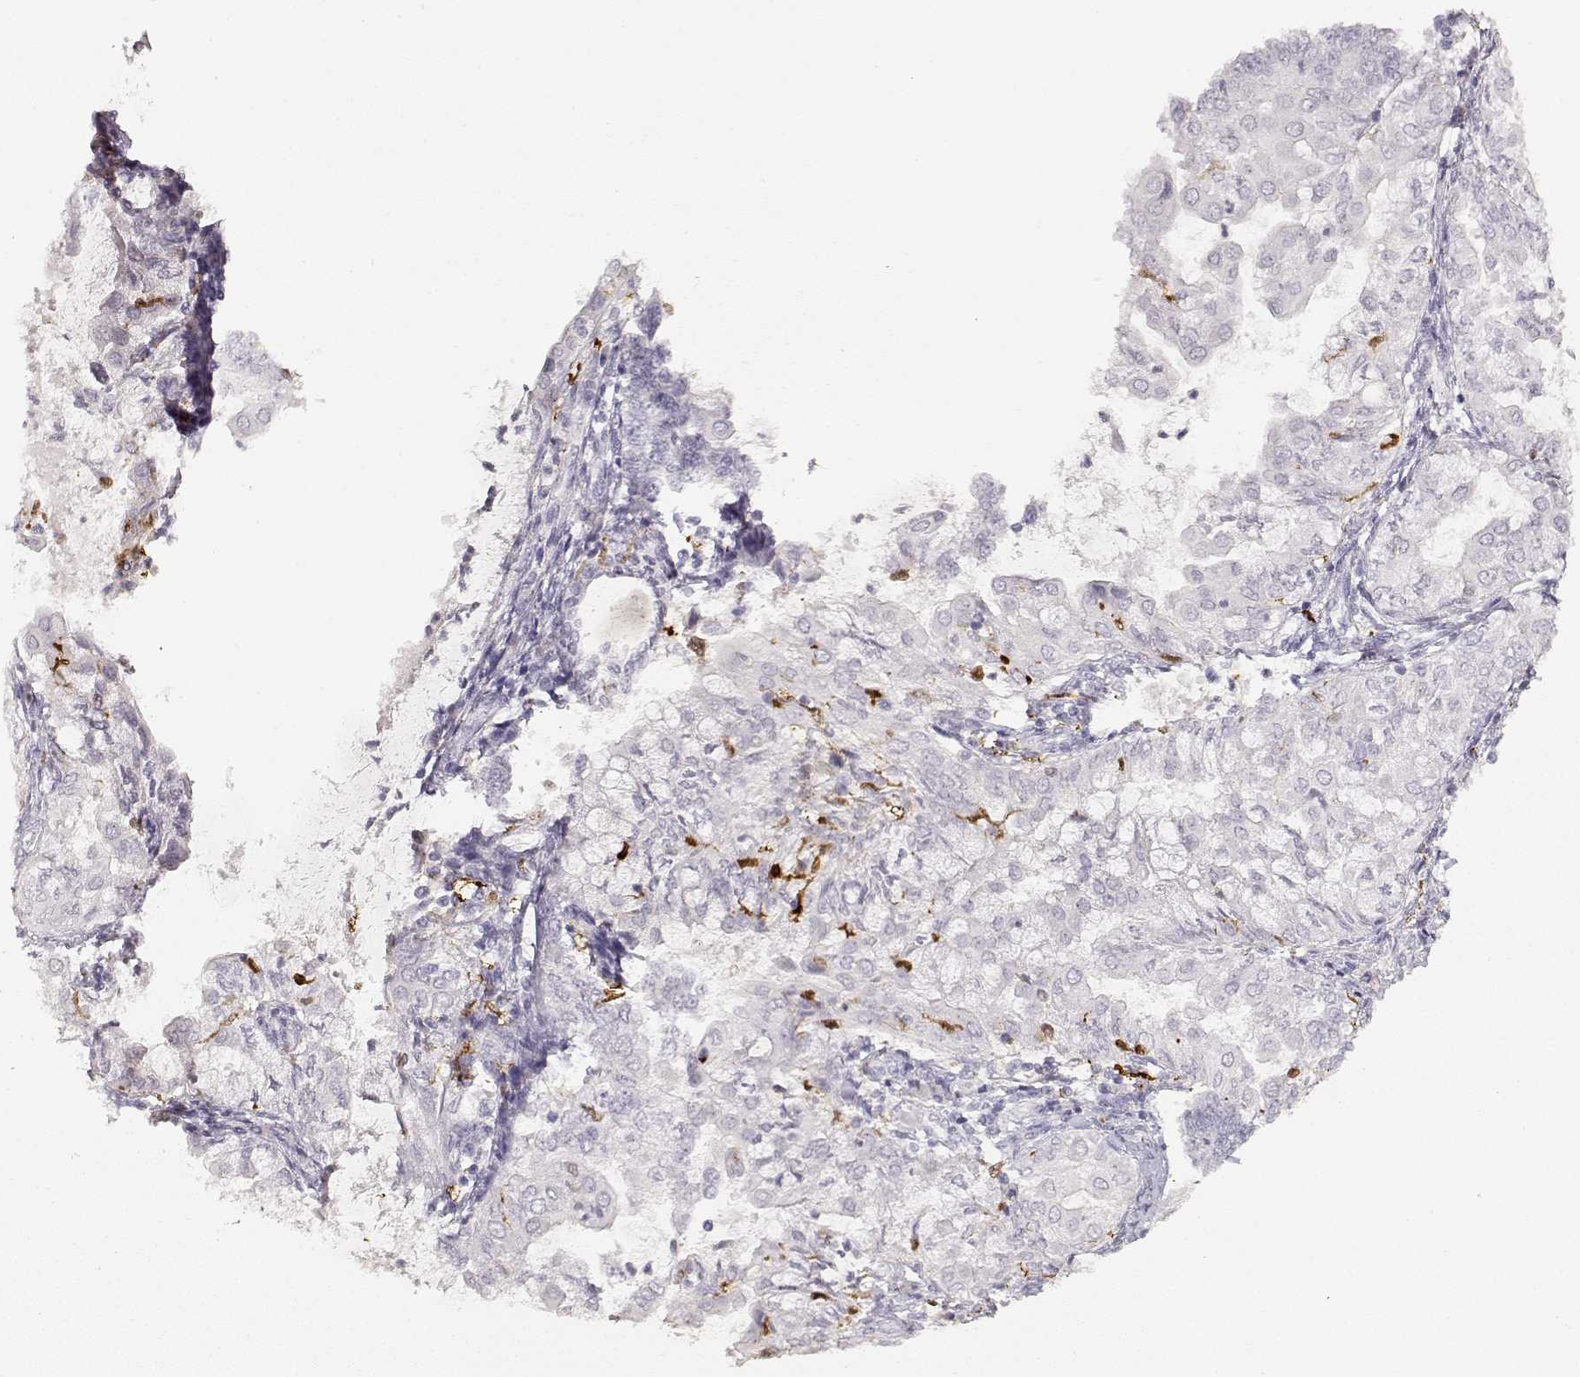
{"staining": {"intensity": "negative", "quantity": "none", "location": "none"}, "tissue": "endometrial cancer", "cell_type": "Tumor cells", "image_type": "cancer", "snomed": [{"axis": "morphology", "description": "Adenocarcinoma, NOS"}, {"axis": "topography", "description": "Endometrium"}], "caption": "Immunohistochemistry (IHC) of human endometrial cancer shows no staining in tumor cells.", "gene": "S100B", "patient": {"sex": "female", "age": 68}}